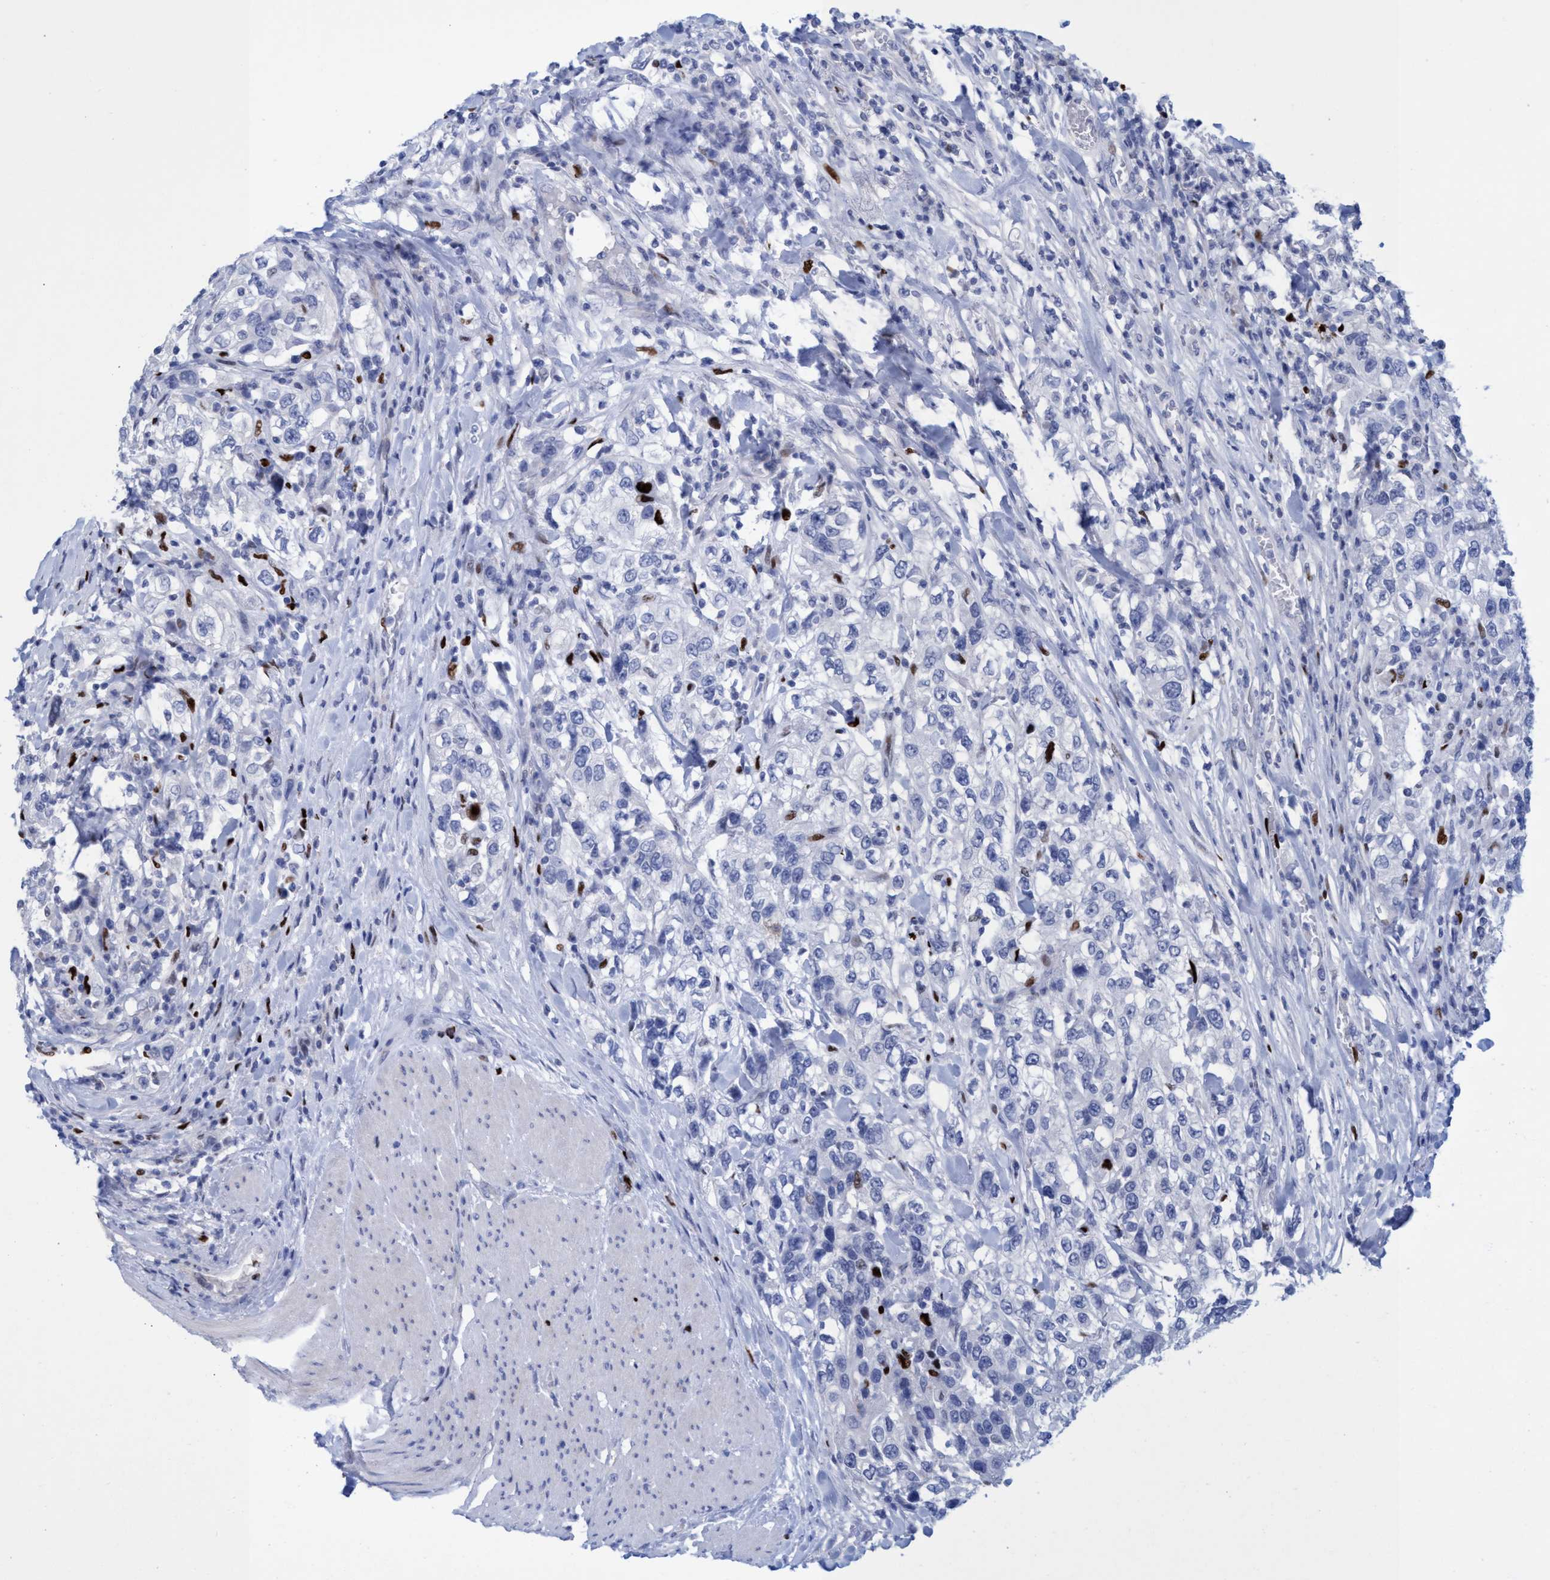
{"staining": {"intensity": "moderate", "quantity": "<25%", "location": "nuclear"}, "tissue": "urothelial cancer", "cell_type": "Tumor cells", "image_type": "cancer", "snomed": [{"axis": "morphology", "description": "Urothelial carcinoma, High grade"}, {"axis": "topography", "description": "Urinary bladder"}], "caption": "This is a photomicrograph of immunohistochemistry staining of high-grade urothelial carcinoma, which shows moderate positivity in the nuclear of tumor cells.", "gene": "R3HCC1", "patient": {"sex": "female", "age": 80}}